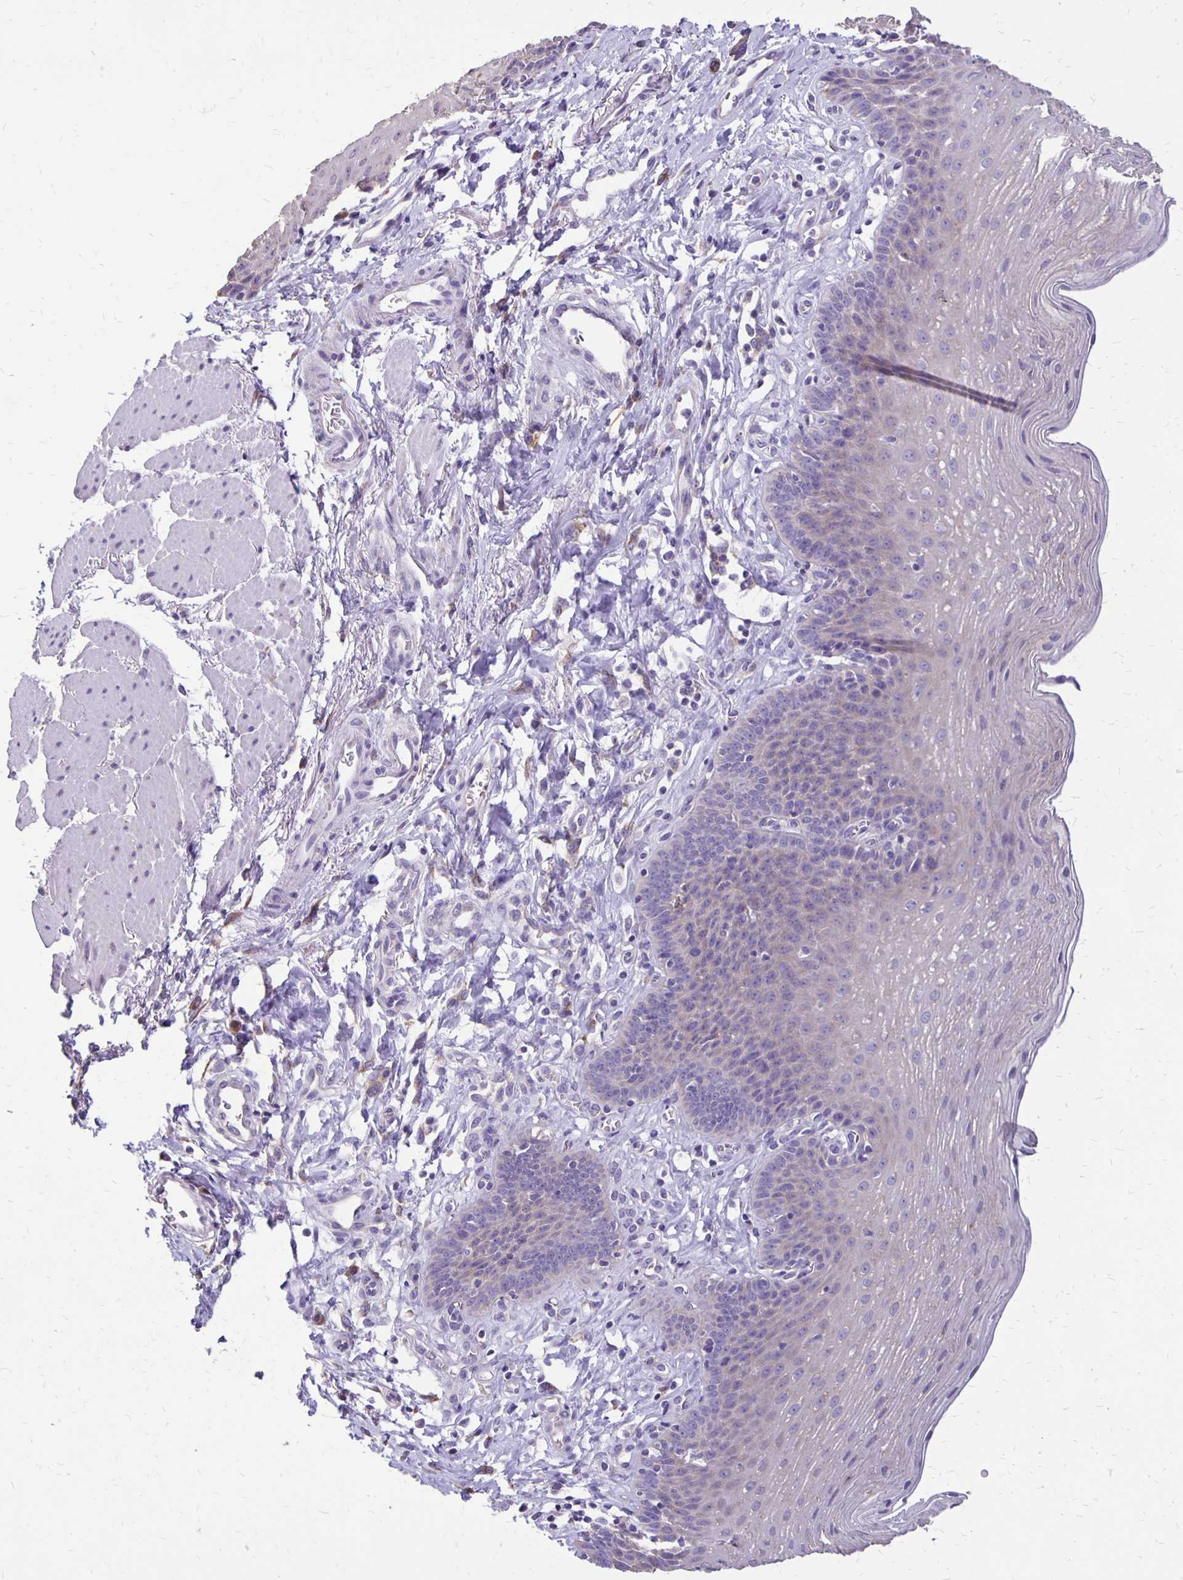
{"staining": {"intensity": "negative", "quantity": "none", "location": "none"}, "tissue": "esophagus", "cell_type": "Squamous epithelial cells", "image_type": "normal", "snomed": [{"axis": "morphology", "description": "Normal tissue, NOS"}, {"axis": "topography", "description": "Esophagus"}], "caption": "Immunohistochemistry (IHC) of normal esophagus displays no positivity in squamous epithelial cells. (DAB immunohistochemistry (IHC), high magnification).", "gene": "ANKRD45", "patient": {"sex": "female", "age": 81}}